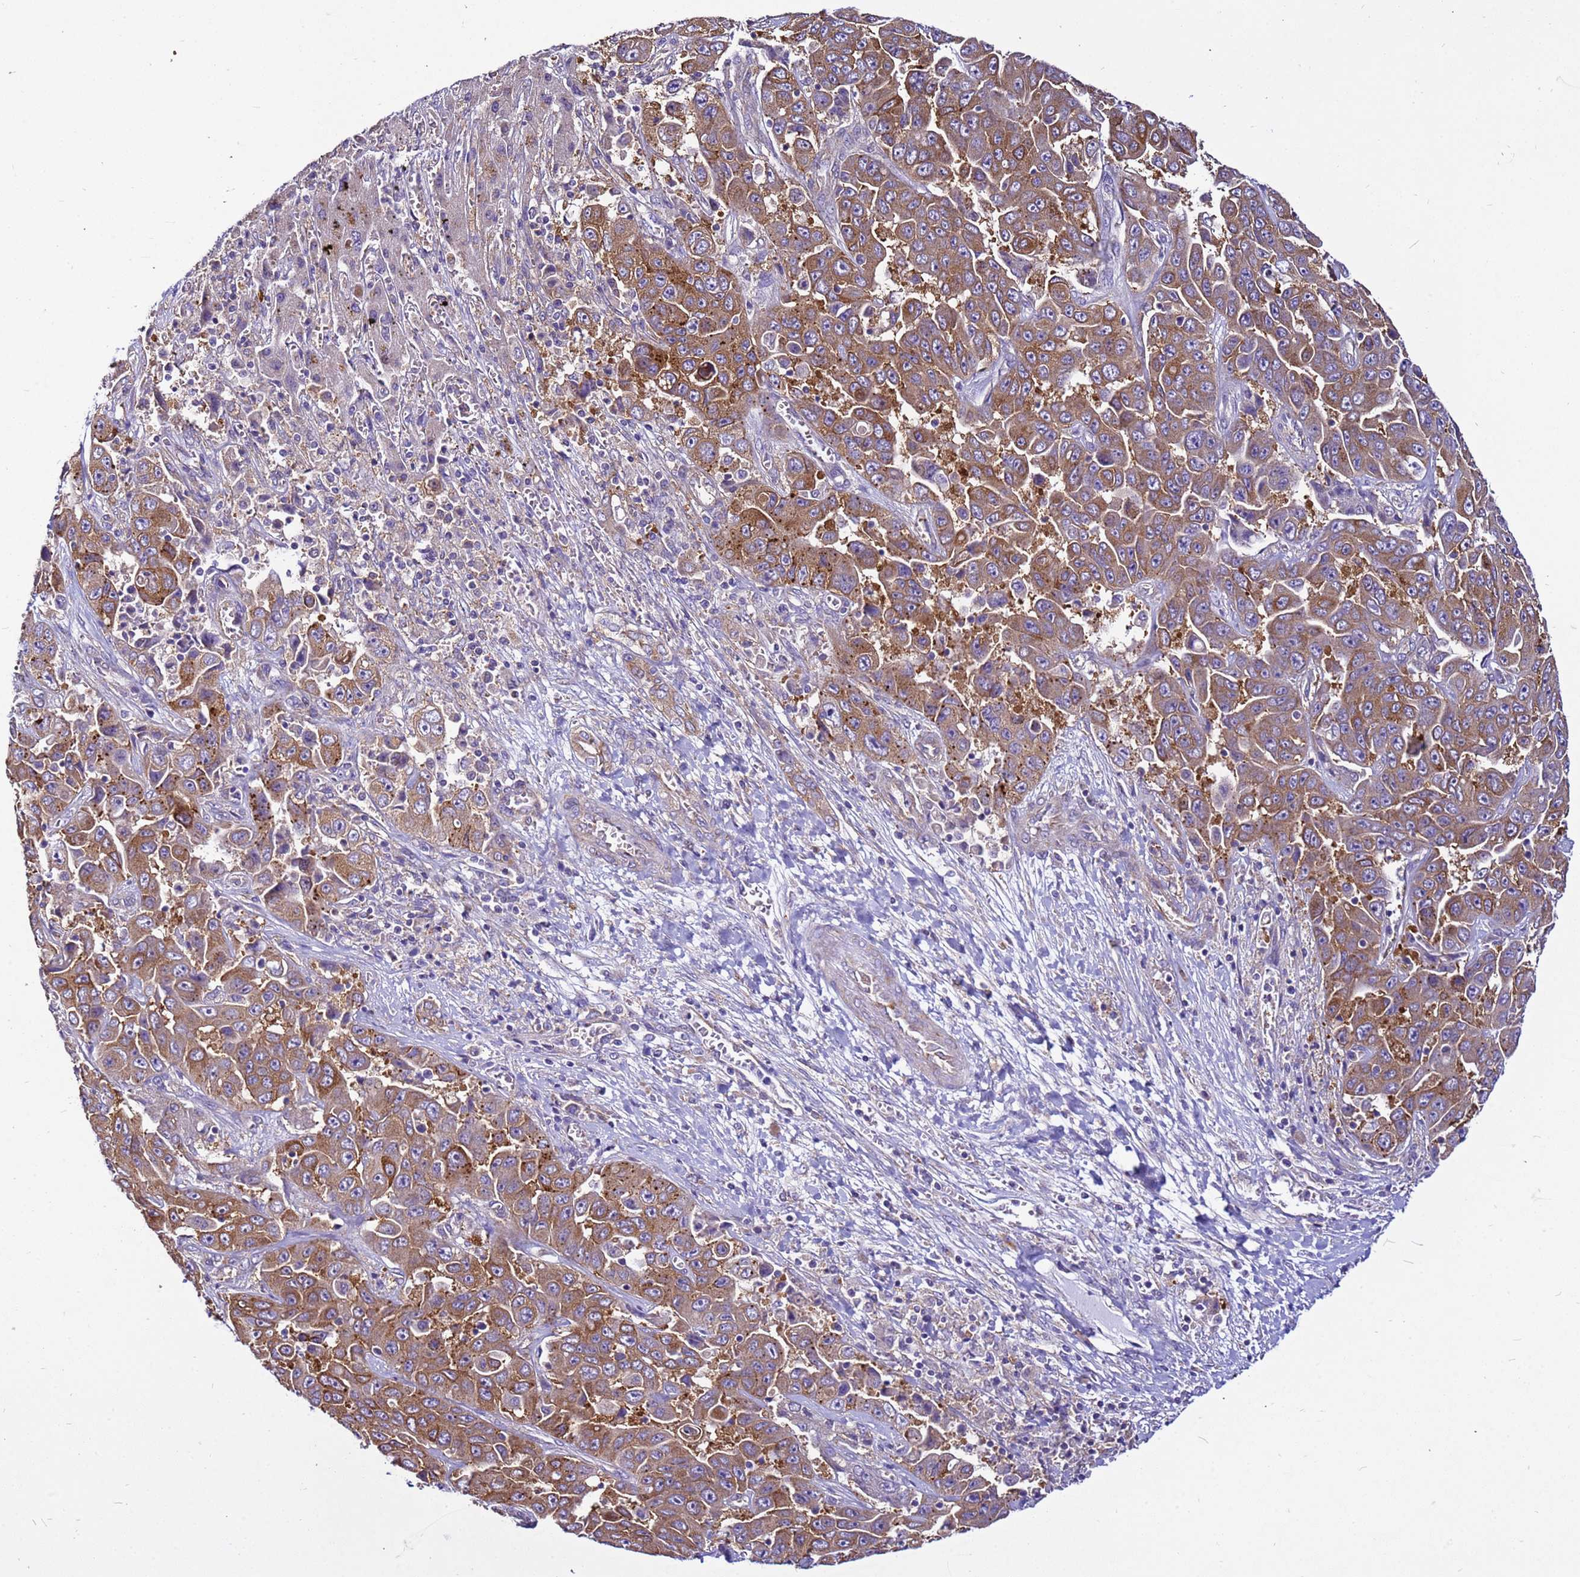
{"staining": {"intensity": "moderate", "quantity": ">75%", "location": "cytoplasmic/membranous"}, "tissue": "liver cancer", "cell_type": "Tumor cells", "image_type": "cancer", "snomed": [{"axis": "morphology", "description": "Cholangiocarcinoma"}, {"axis": "topography", "description": "Liver"}], "caption": "Immunohistochemical staining of liver cholangiocarcinoma demonstrates medium levels of moderate cytoplasmic/membranous expression in about >75% of tumor cells. (Stains: DAB in brown, nuclei in blue, Microscopy: brightfield microscopy at high magnification).", "gene": "PKD1", "patient": {"sex": "female", "age": 52}}